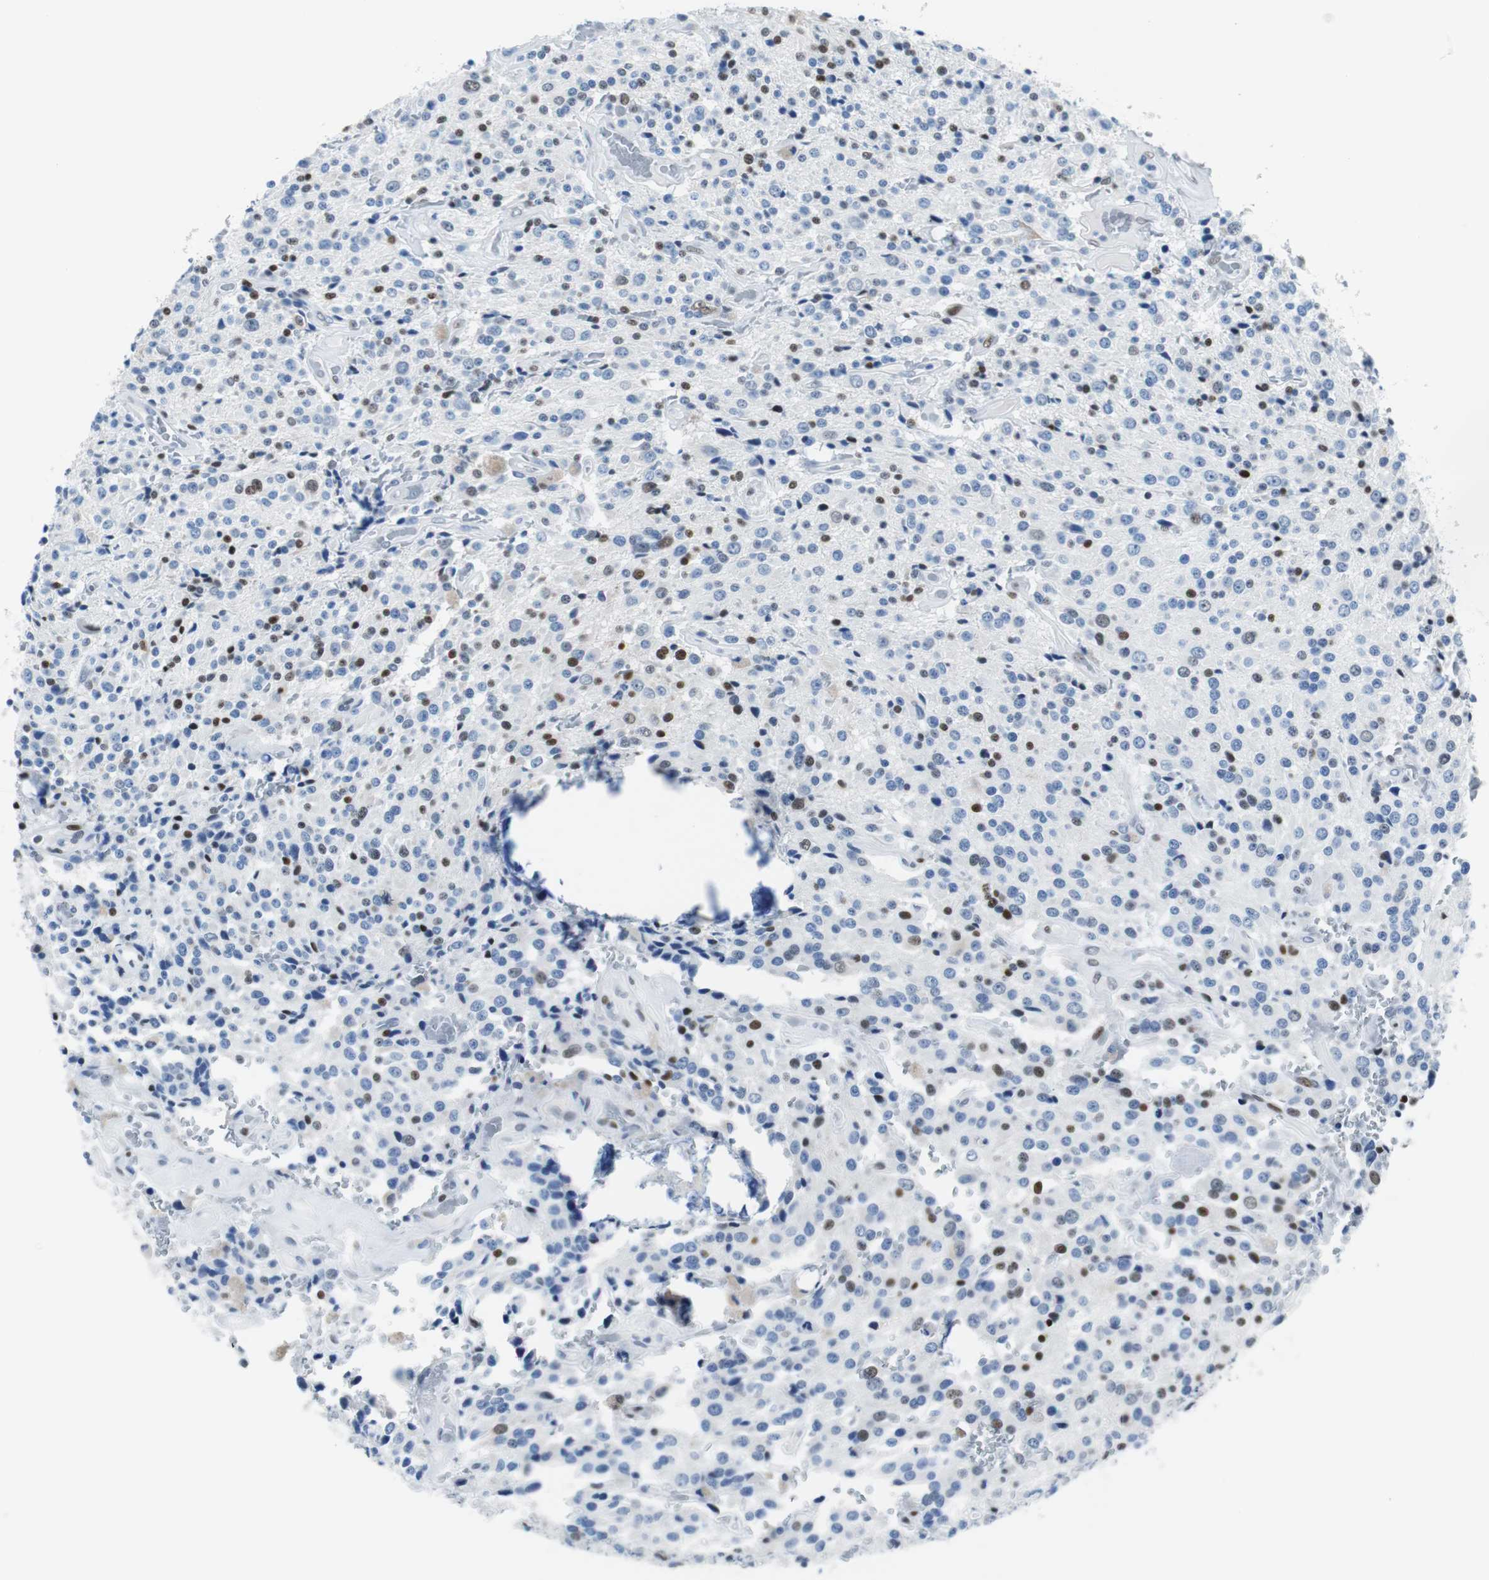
{"staining": {"intensity": "moderate", "quantity": "<25%", "location": "nuclear"}, "tissue": "glioma", "cell_type": "Tumor cells", "image_type": "cancer", "snomed": [{"axis": "morphology", "description": "Glioma, malignant, Low grade"}, {"axis": "topography", "description": "Brain"}], "caption": "This photomicrograph exhibits immunohistochemistry staining of human glioma, with low moderate nuclear staining in about <25% of tumor cells.", "gene": "JUN", "patient": {"sex": "male", "age": 58}}